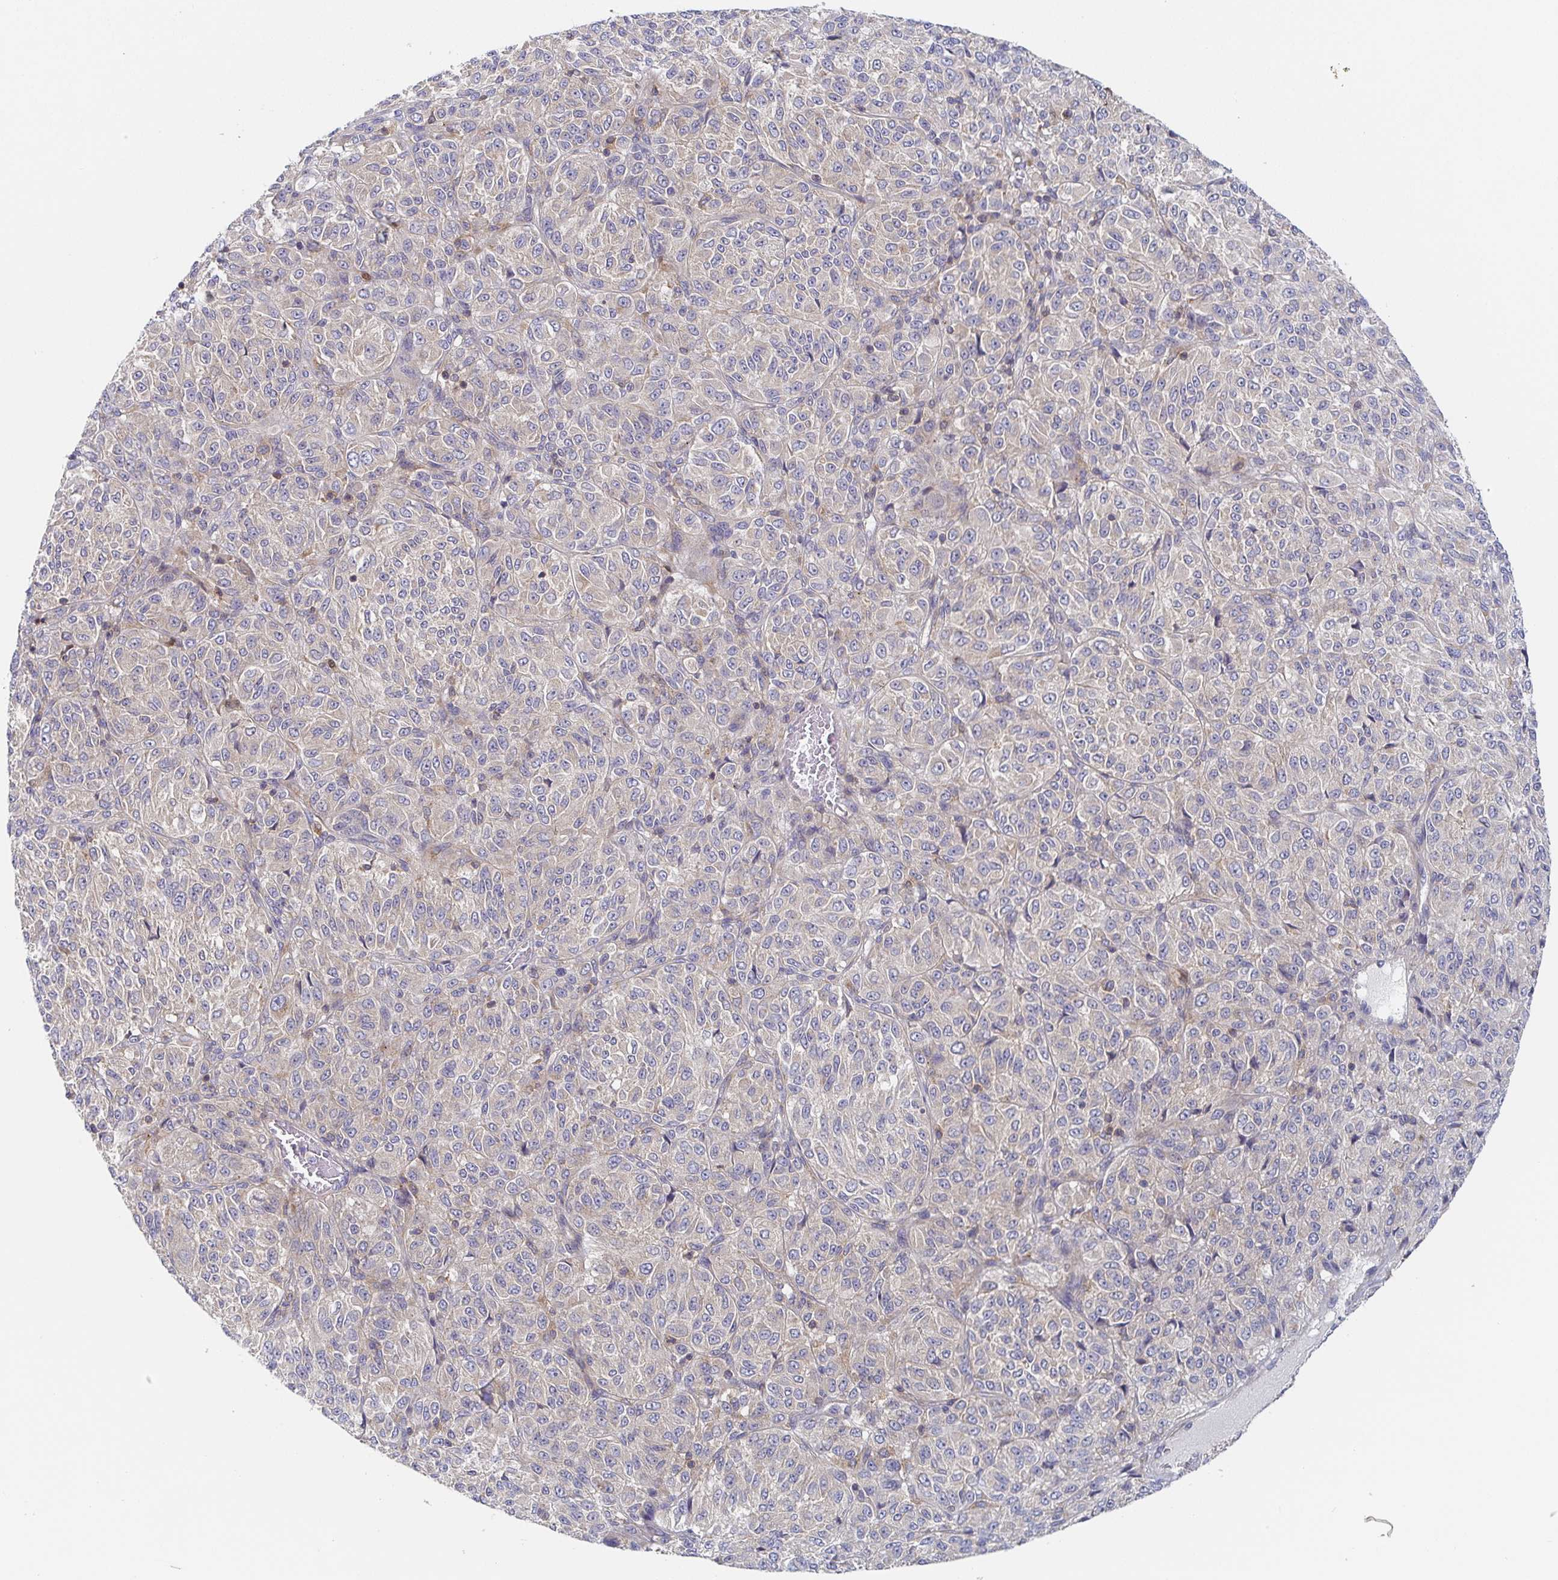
{"staining": {"intensity": "weak", "quantity": "<25%", "location": "cytoplasmic/membranous"}, "tissue": "melanoma", "cell_type": "Tumor cells", "image_type": "cancer", "snomed": [{"axis": "morphology", "description": "Malignant melanoma, Metastatic site"}, {"axis": "topography", "description": "Brain"}], "caption": "A high-resolution histopathology image shows immunohistochemistry (IHC) staining of melanoma, which exhibits no significant positivity in tumor cells.", "gene": "TUFT1", "patient": {"sex": "female", "age": 56}}